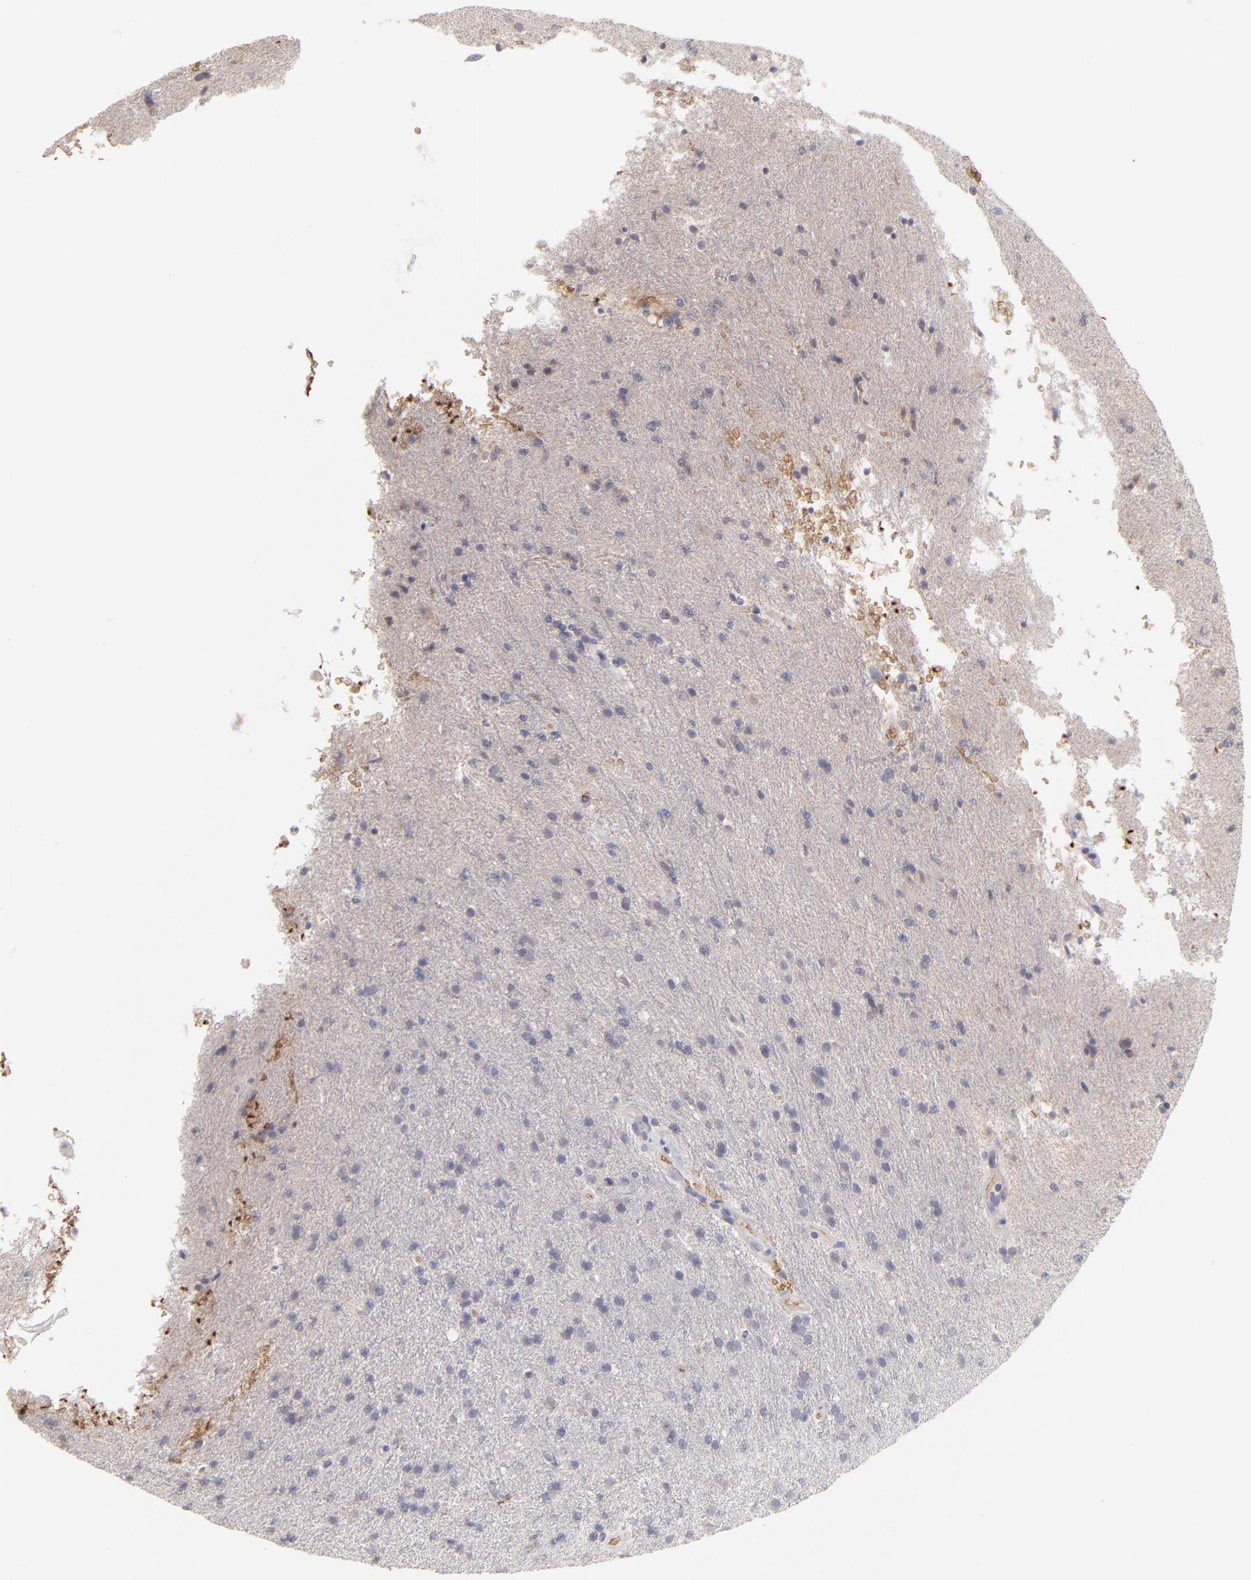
{"staining": {"intensity": "negative", "quantity": "none", "location": "none"}, "tissue": "glioma", "cell_type": "Tumor cells", "image_type": "cancer", "snomed": [{"axis": "morphology", "description": "Glioma, malignant, High grade"}, {"axis": "topography", "description": "Brain"}], "caption": "Glioma was stained to show a protein in brown. There is no significant expression in tumor cells. (IHC, brightfield microscopy, high magnification).", "gene": "F13B", "patient": {"sex": "male", "age": 33}}